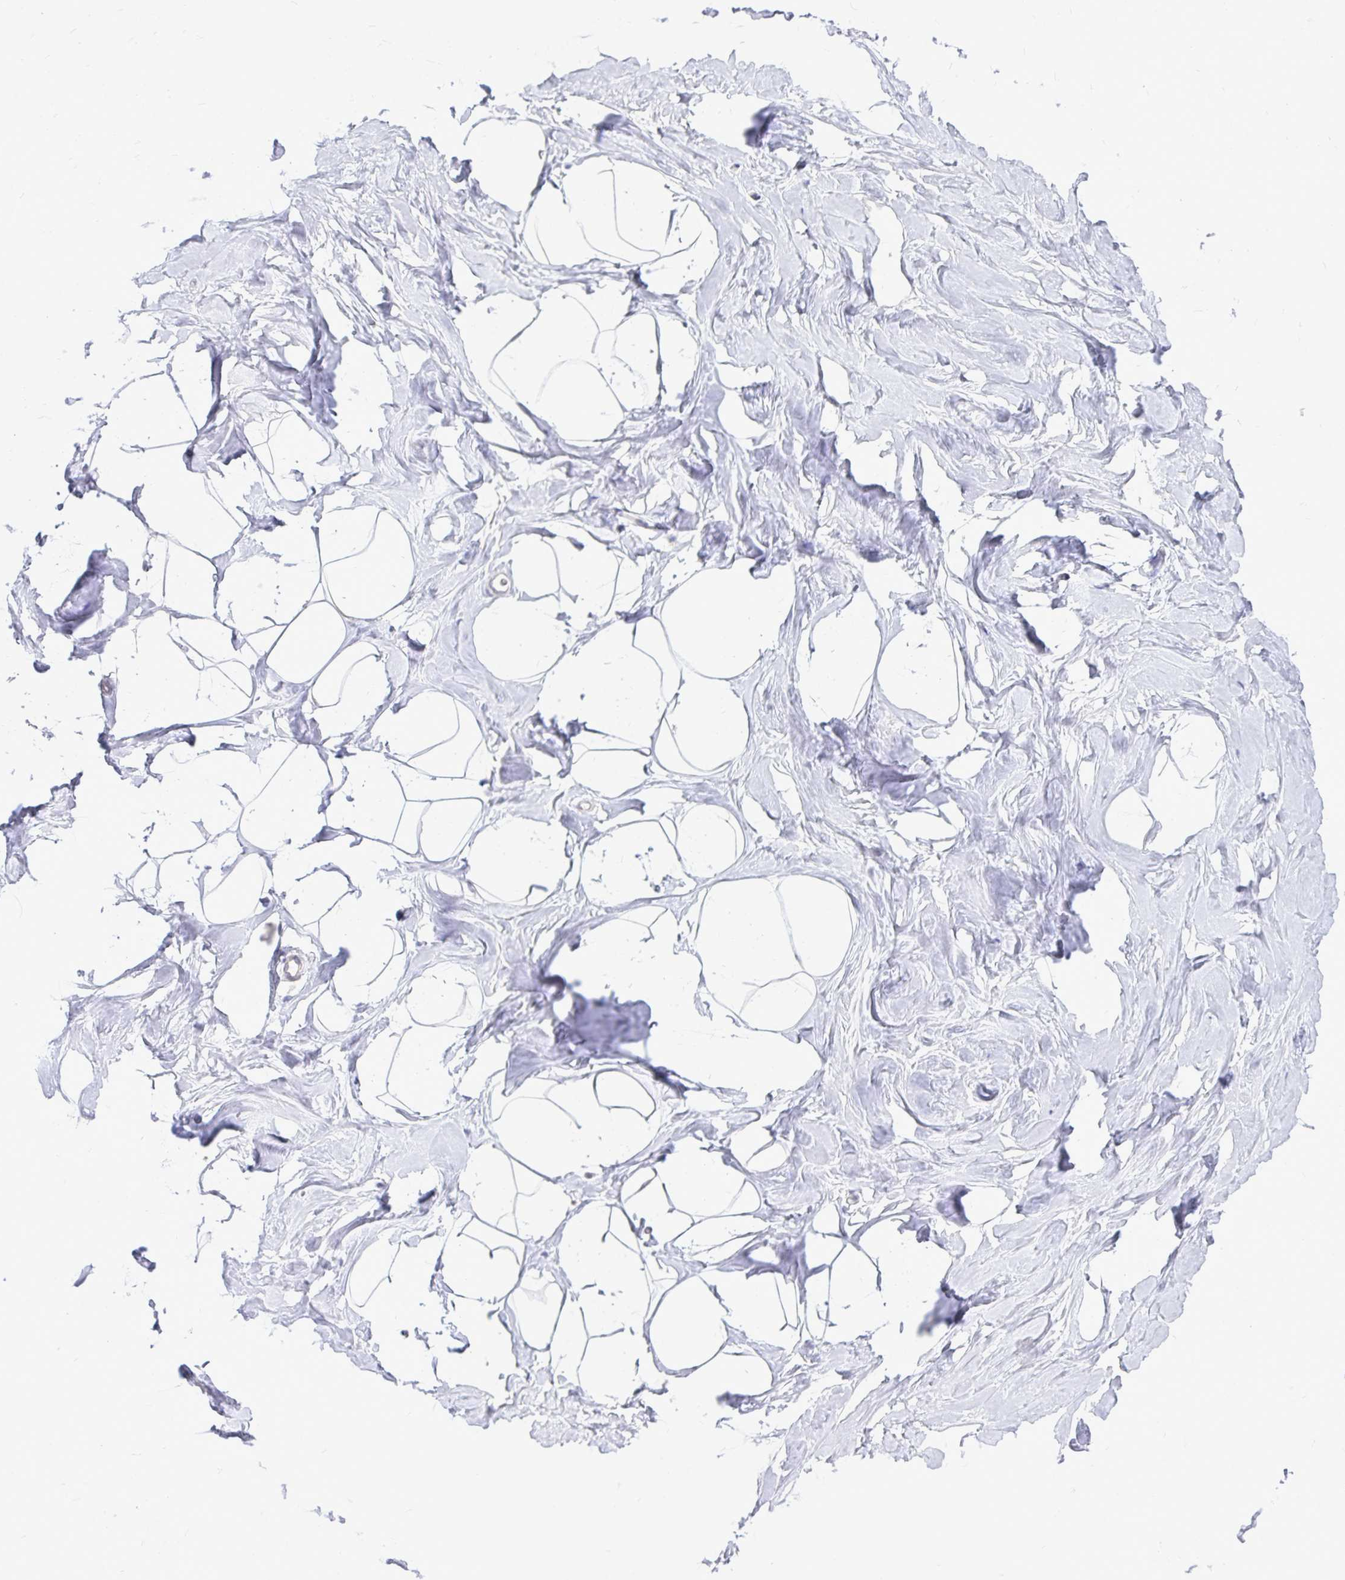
{"staining": {"intensity": "negative", "quantity": "none", "location": "none"}, "tissue": "breast", "cell_type": "Adipocytes", "image_type": "normal", "snomed": [{"axis": "morphology", "description": "Normal tissue, NOS"}, {"axis": "topography", "description": "Breast"}], "caption": "Breast was stained to show a protein in brown. There is no significant expression in adipocytes. The staining is performed using DAB (3,3'-diaminobenzidine) brown chromogen with nuclei counter-stained in using hematoxylin.", "gene": "OR8D1", "patient": {"sex": "female", "age": 32}}